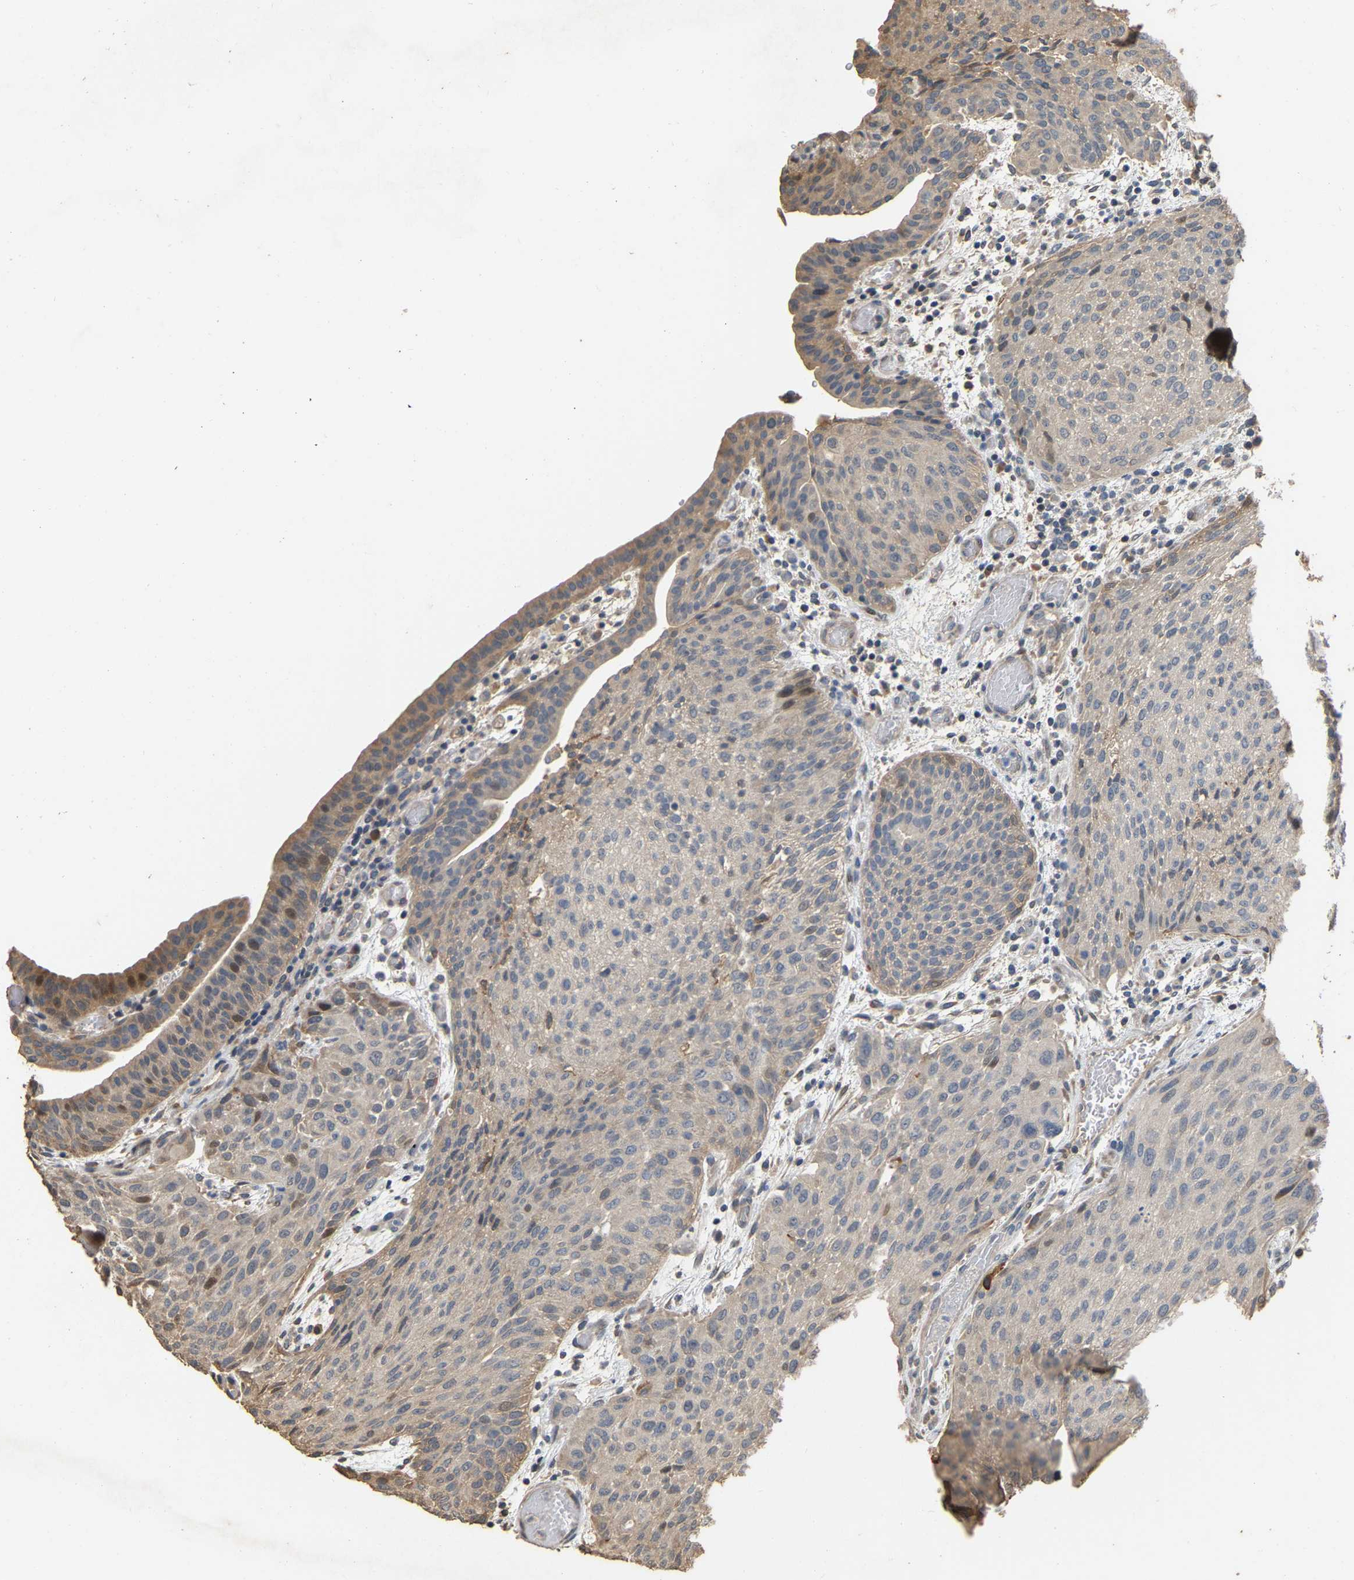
{"staining": {"intensity": "moderate", "quantity": "<25%", "location": "cytoplasmic/membranous,nuclear"}, "tissue": "urothelial cancer", "cell_type": "Tumor cells", "image_type": "cancer", "snomed": [{"axis": "morphology", "description": "Urothelial carcinoma, Low grade"}, {"axis": "morphology", "description": "Urothelial carcinoma, High grade"}, {"axis": "topography", "description": "Urinary bladder"}], "caption": "A brown stain labels moderate cytoplasmic/membranous and nuclear staining of a protein in high-grade urothelial carcinoma tumor cells.", "gene": "NCS1", "patient": {"sex": "male", "age": 35}}